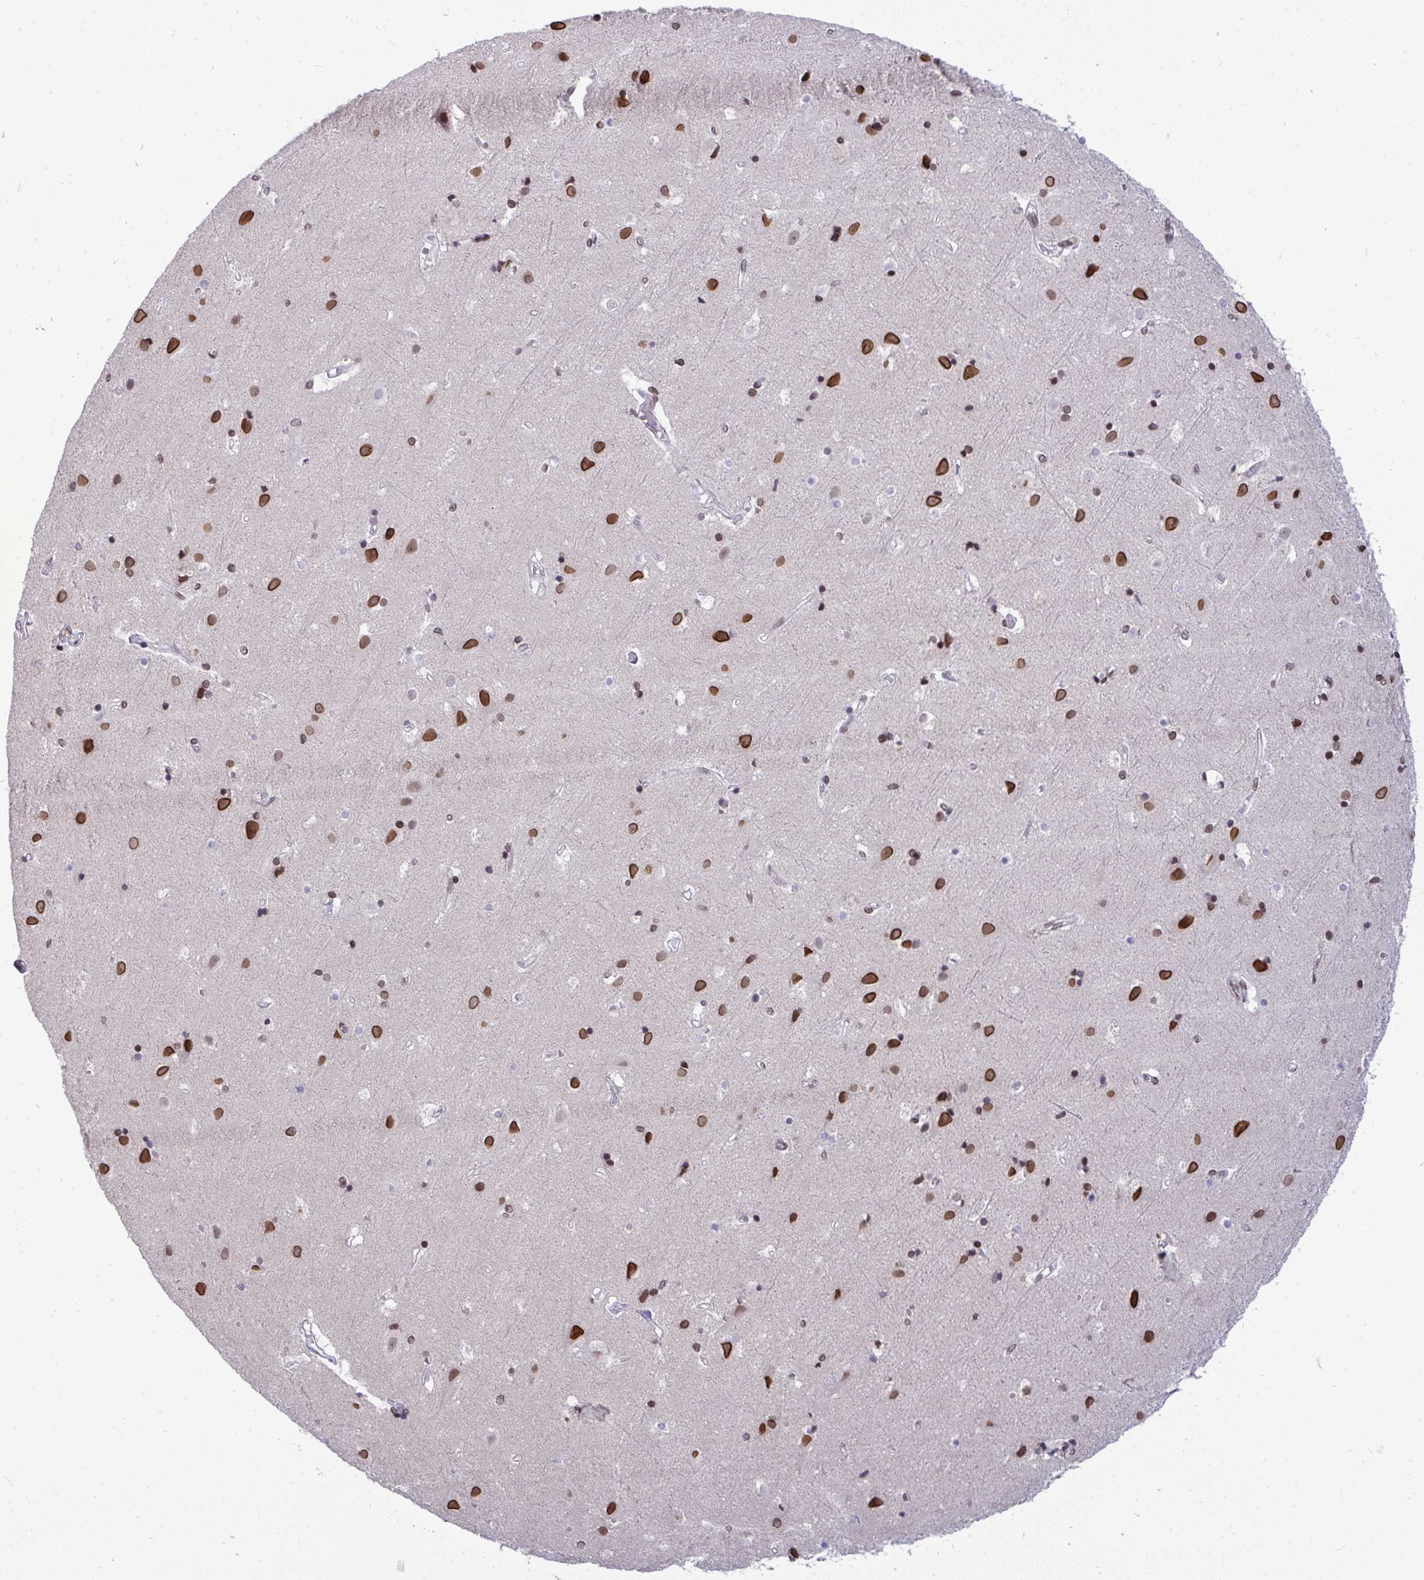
{"staining": {"intensity": "weak", "quantity": "<25%", "location": "nuclear"}, "tissue": "cerebral cortex", "cell_type": "Endothelial cells", "image_type": "normal", "snomed": [{"axis": "morphology", "description": "Normal tissue, NOS"}, {"axis": "topography", "description": "Cerebral cortex"}], "caption": "Endothelial cells are negative for protein expression in benign human cerebral cortex. (Stains: DAB immunohistochemistry with hematoxylin counter stain, Microscopy: brightfield microscopy at high magnification).", "gene": "JPT1", "patient": {"sex": "female", "age": 52}}